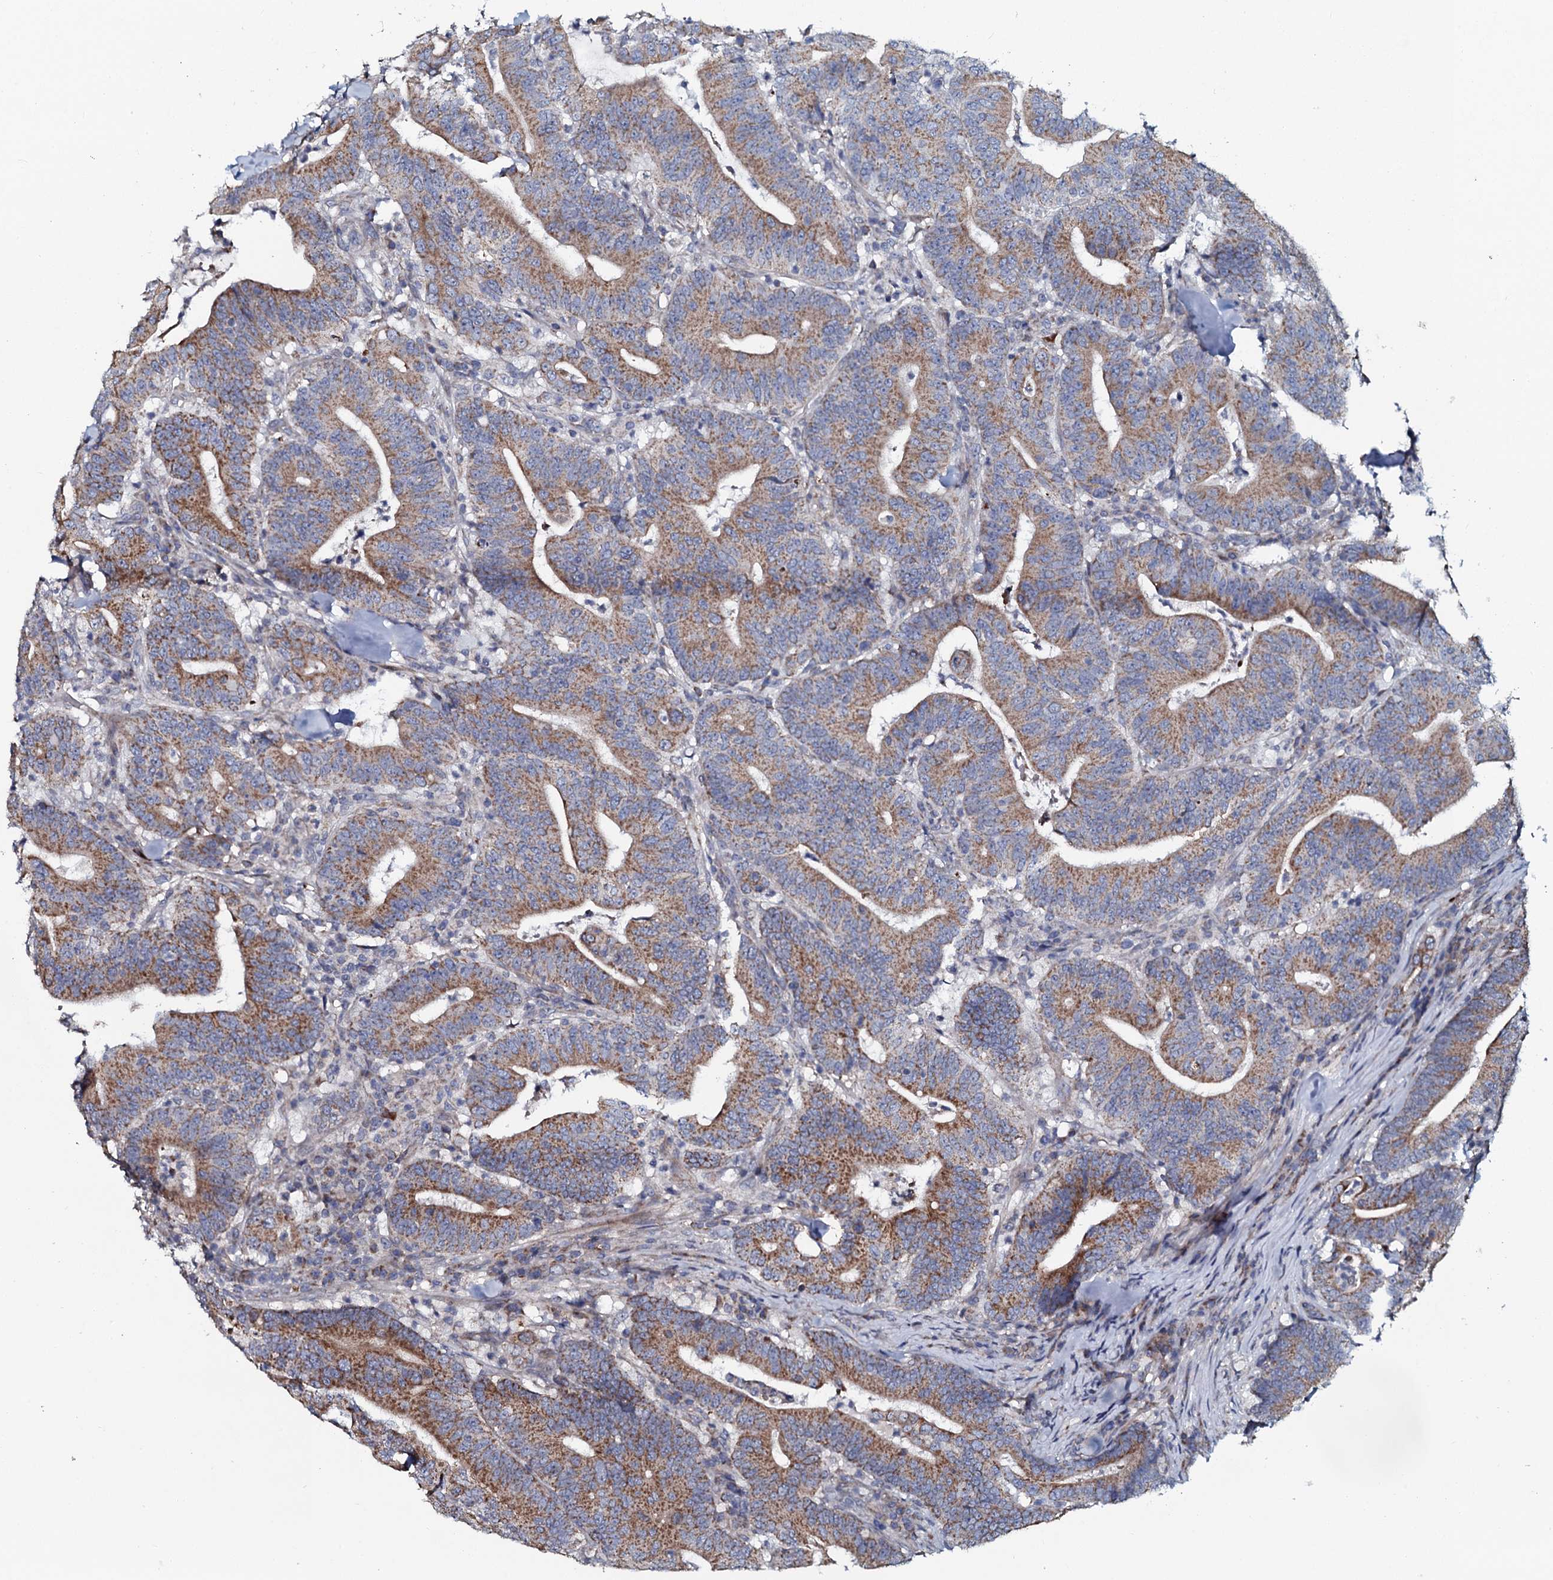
{"staining": {"intensity": "moderate", "quantity": ">75%", "location": "cytoplasmic/membranous"}, "tissue": "colorectal cancer", "cell_type": "Tumor cells", "image_type": "cancer", "snomed": [{"axis": "morphology", "description": "Adenocarcinoma, NOS"}, {"axis": "topography", "description": "Colon"}], "caption": "Immunohistochemical staining of human colorectal cancer reveals medium levels of moderate cytoplasmic/membranous protein staining in about >75% of tumor cells.", "gene": "KCTD4", "patient": {"sex": "female", "age": 66}}